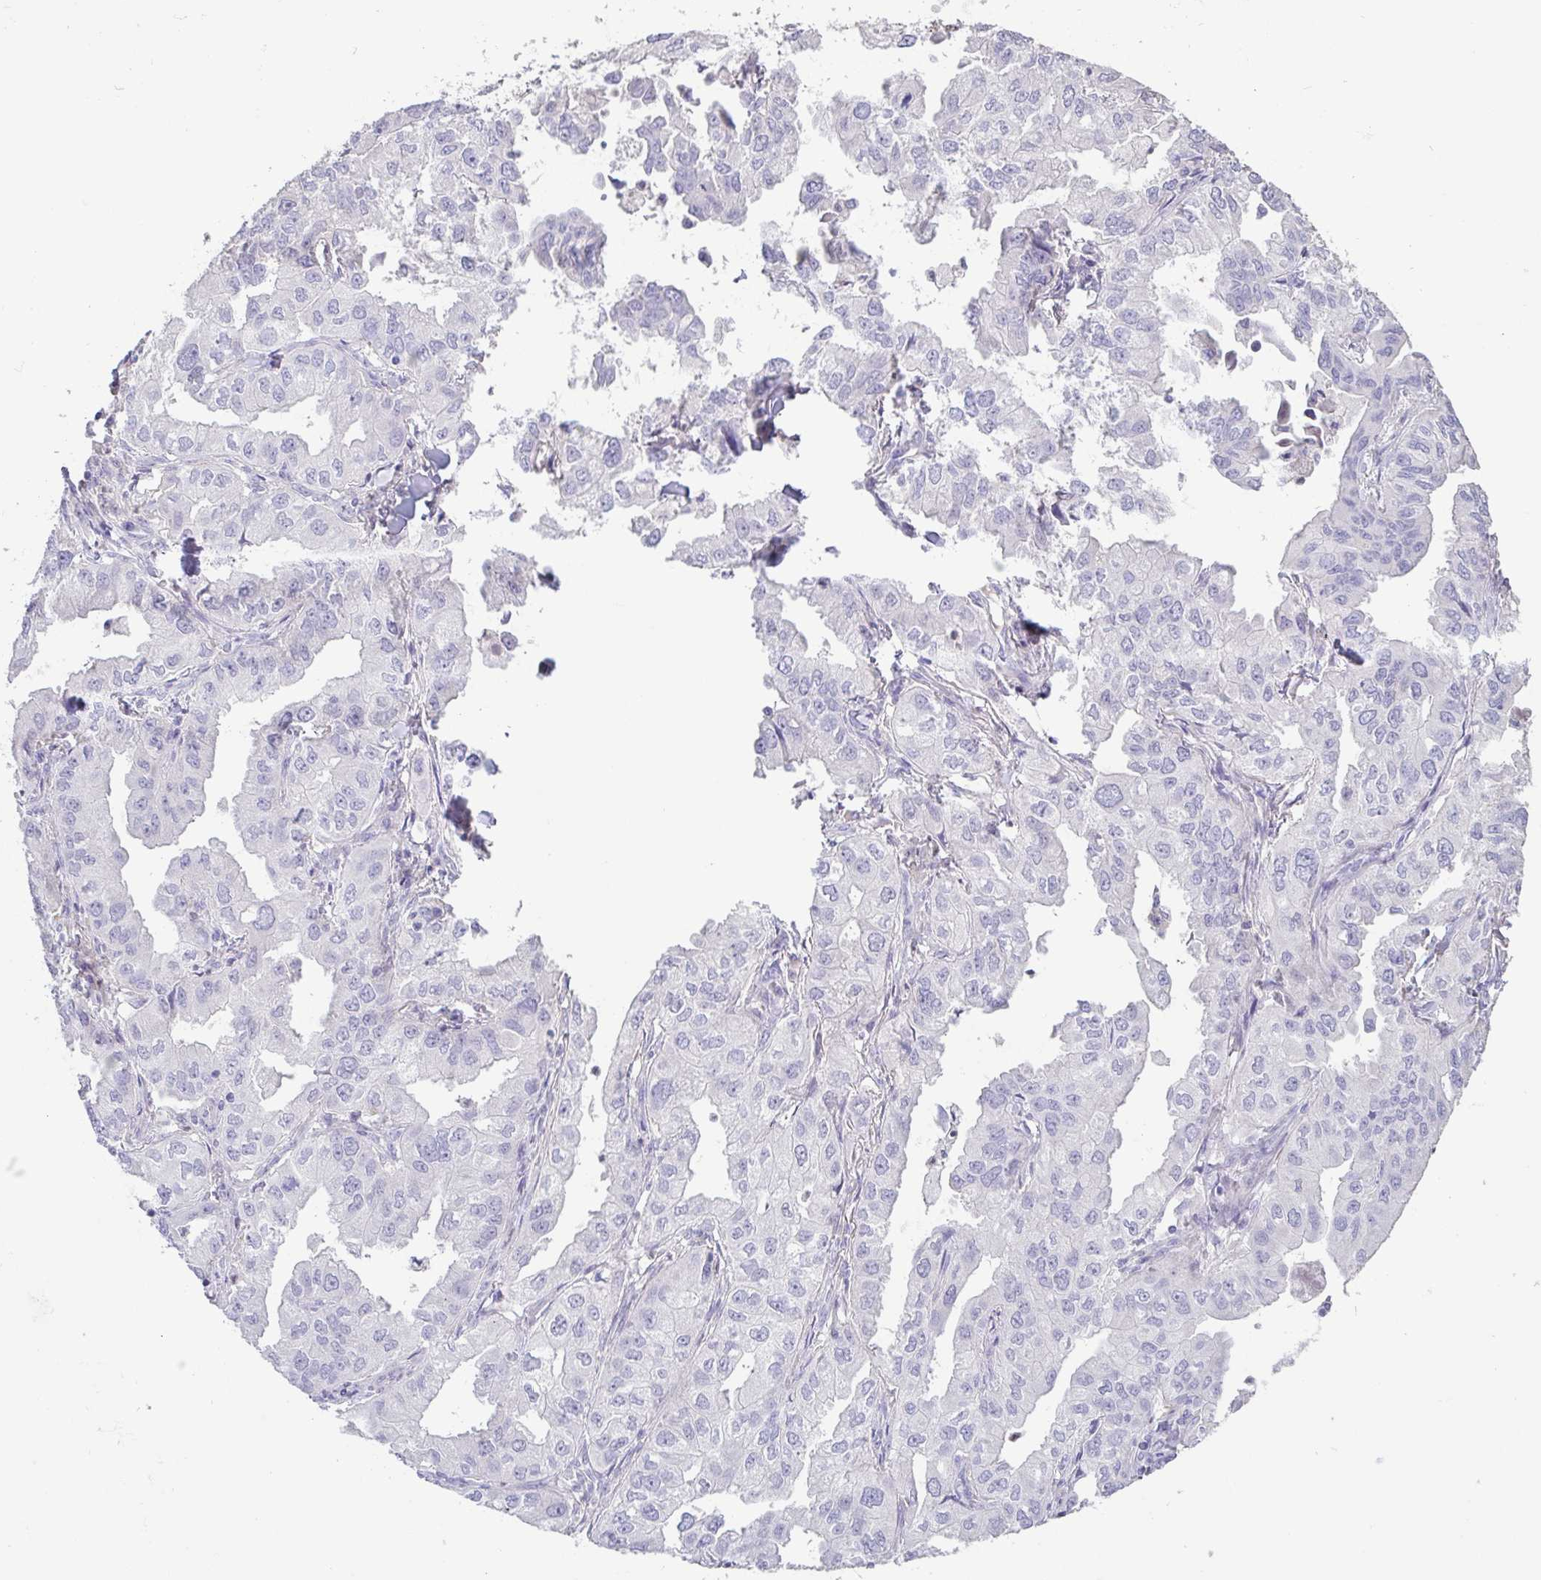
{"staining": {"intensity": "negative", "quantity": "none", "location": "none"}, "tissue": "lung cancer", "cell_type": "Tumor cells", "image_type": "cancer", "snomed": [{"axis": "morphology", "description": "Adenocarcinoma, NOS"}, {"axis": "topography", "description": "Lung"}], "caption": "Micrograph shows no significant protein expression in tumor cells of adenocarcinoma (lung). (DAB (3,3'-diaminobenzidine) IHC visualized using brightfield microscopy, high magnification).", "gene": "PYGM", "patient": {"sex": "male", "age": 48}}